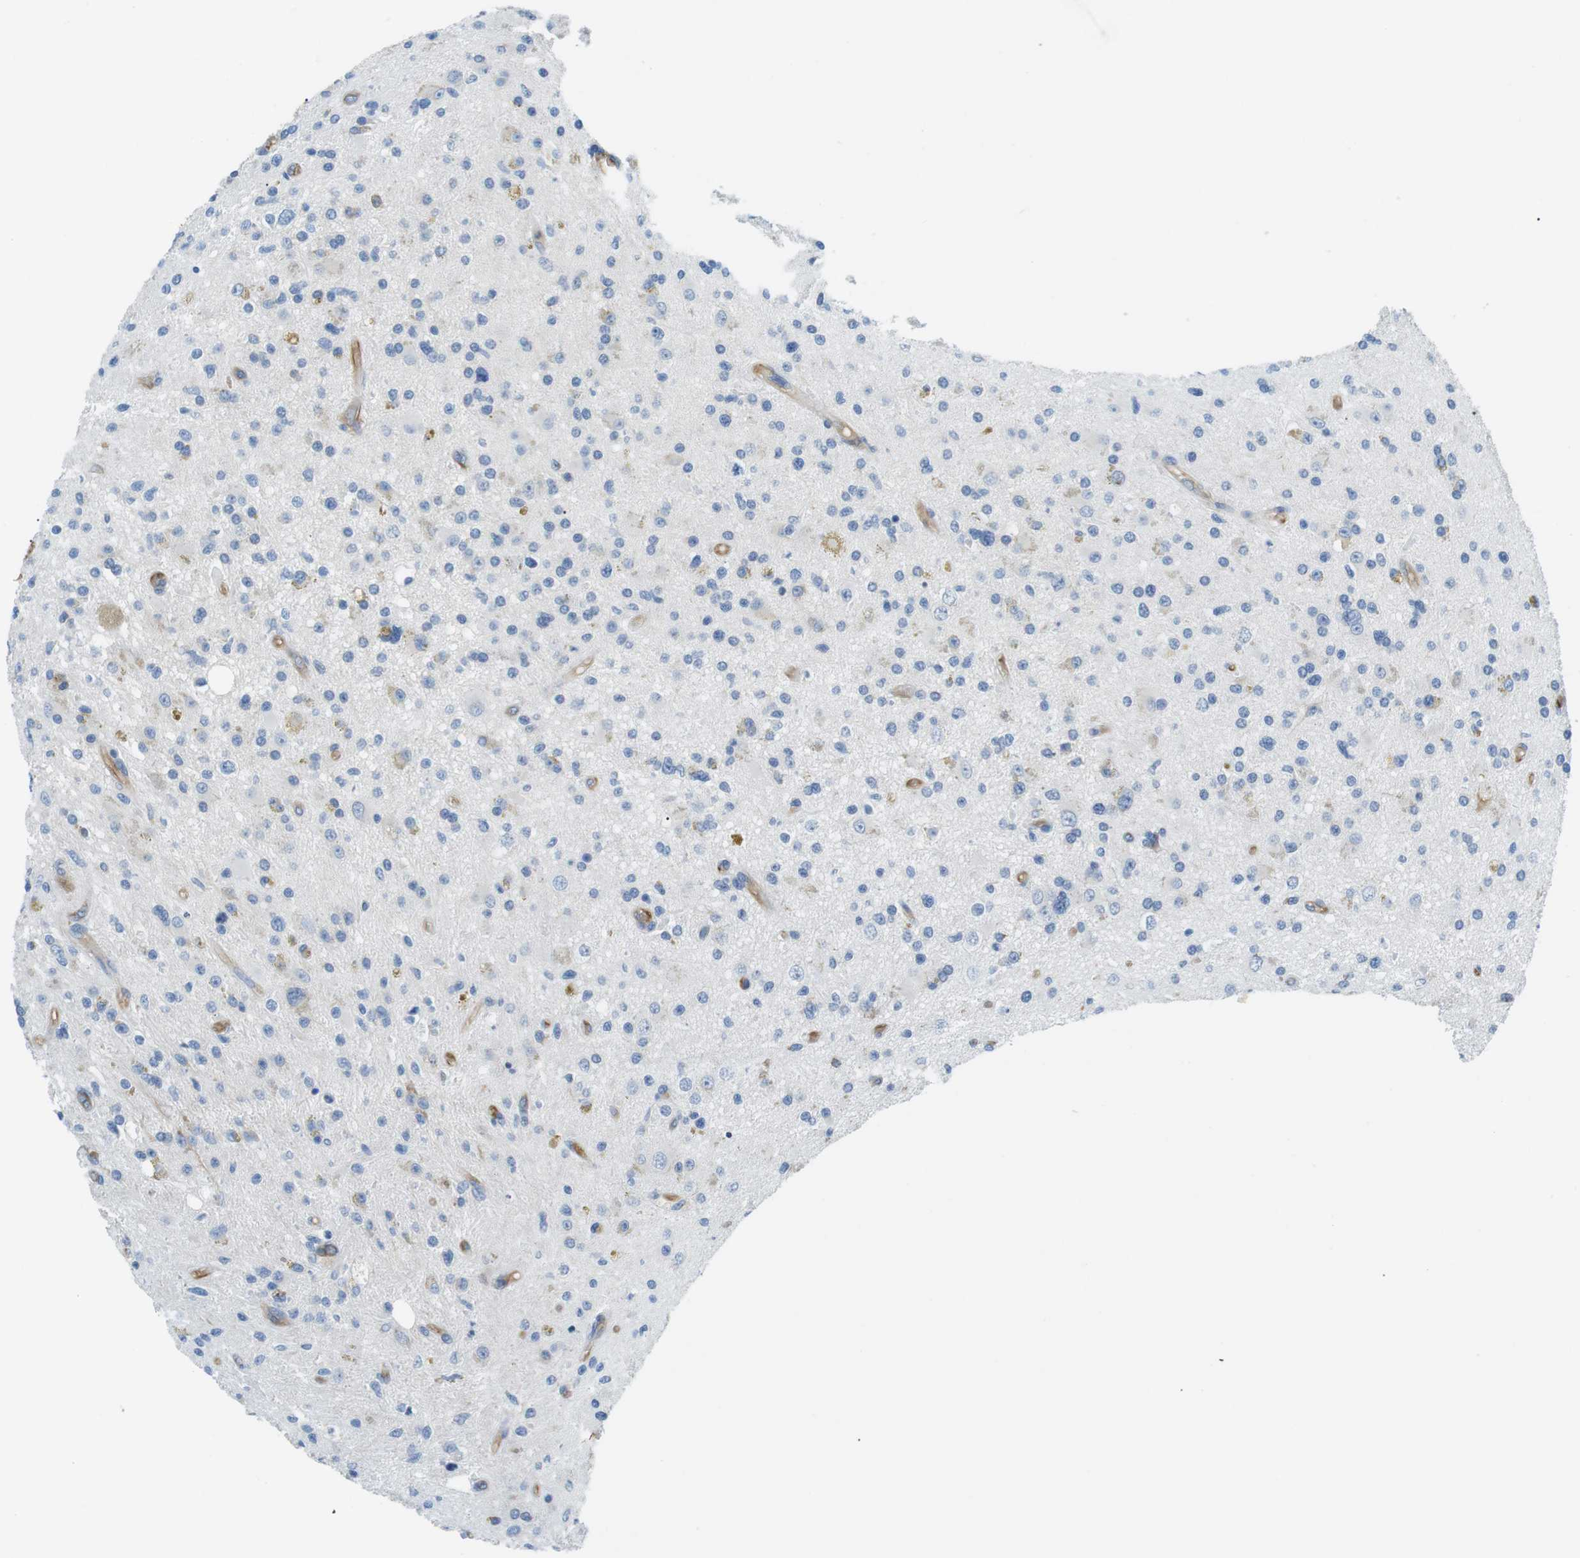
{"staining": {"intensity": "negative", "quantity": "none", "location": "none"}, "tissue": "glioma", "cell_type": "Tumor cells", "image_type": "cancer", "snomed": [{"axis": "morphology", "description": "Glioma, malignant, High grade"}, {"axis": "topography", "description": "Brain"}], "caption": "DAB (3,3'-diaminobenzidine) immunohistochemical staining of human glioma demonstrates no significant expression in tumor cells.", "gene": "ADCY10", "patient": {"sex": "male", "age": 33}}